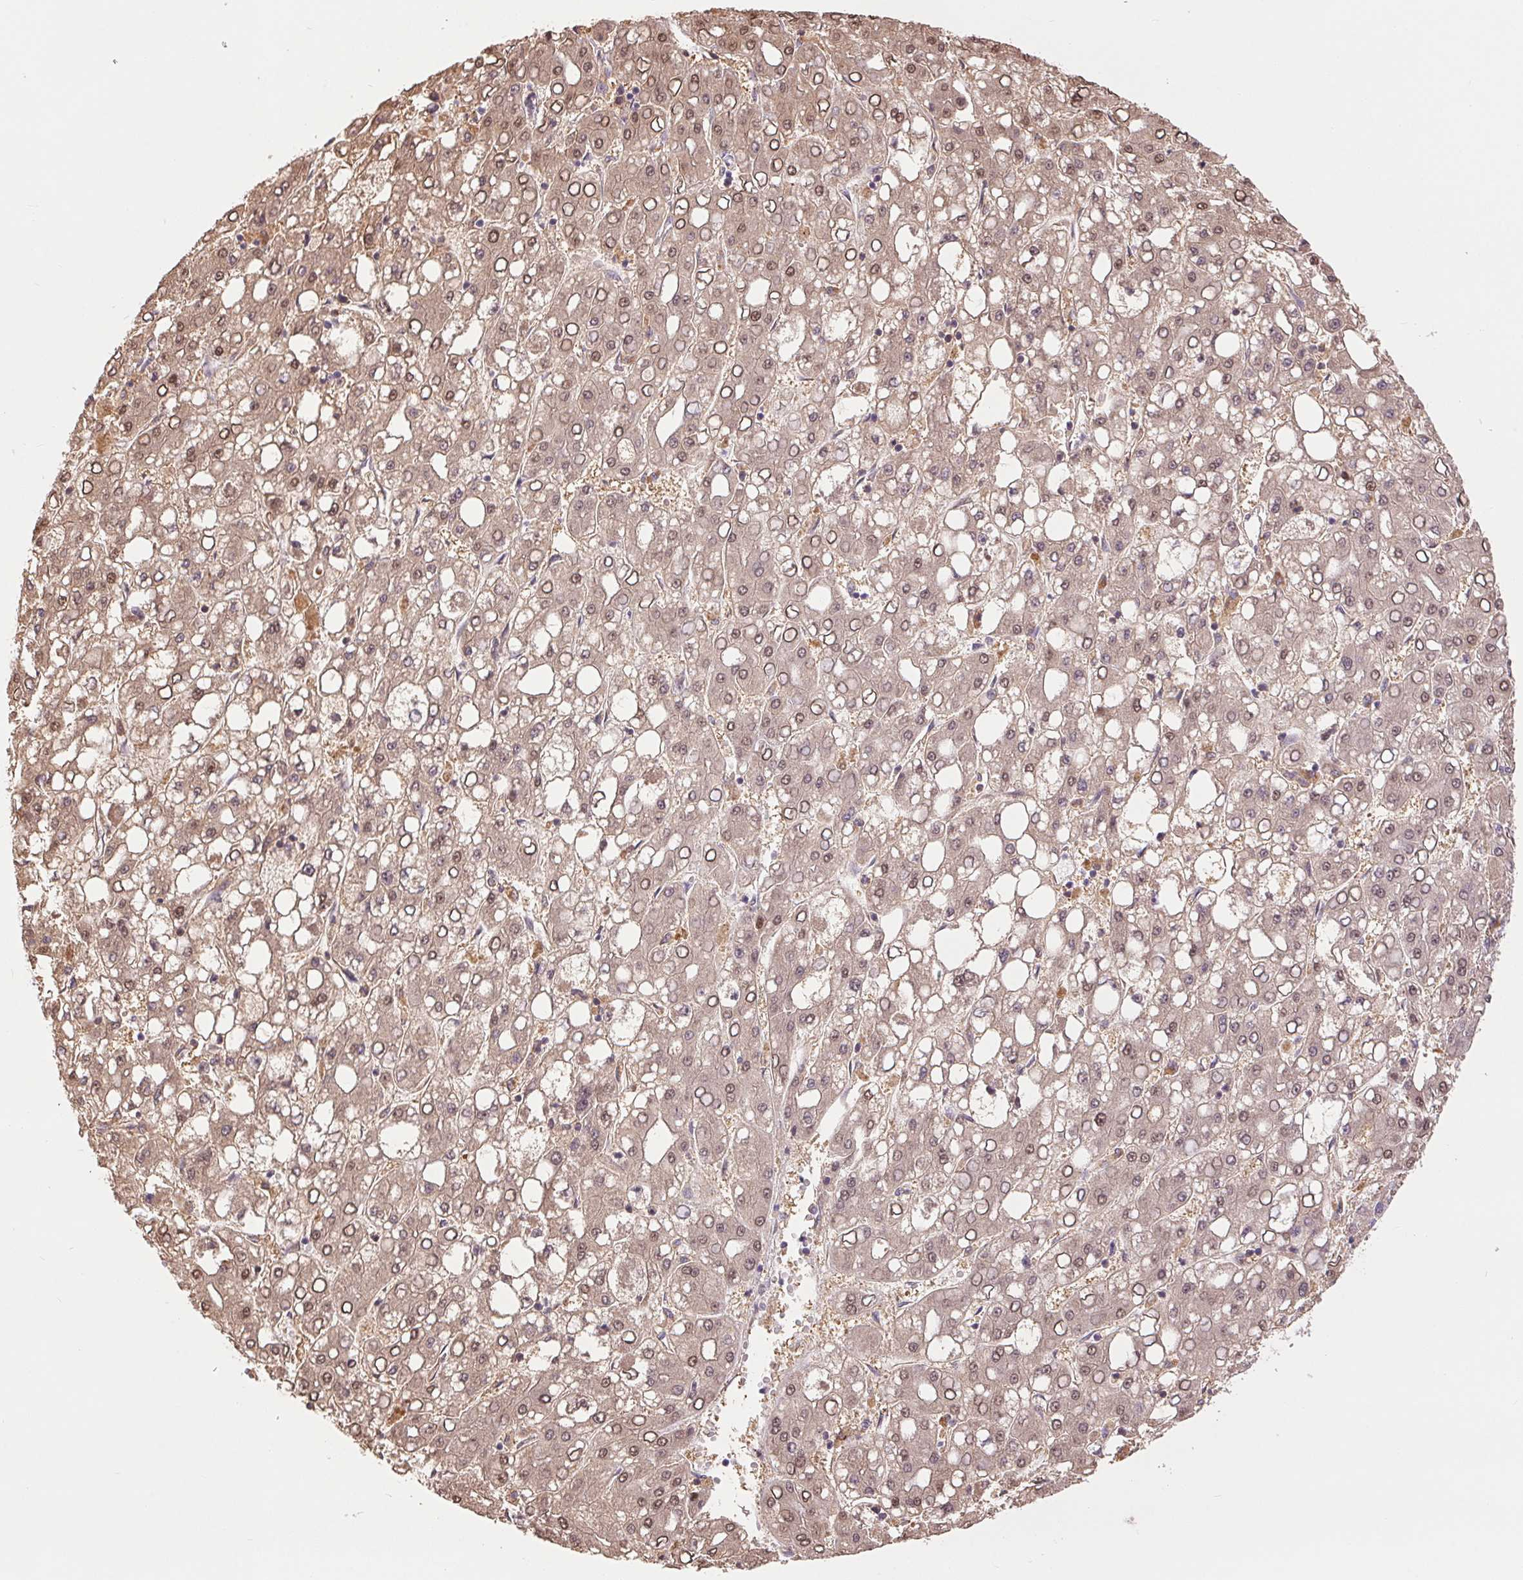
{"staining": {"intensity": "weak", "quantity": ">75%", "location": "cytoplasmic/membranous,nuclear"}, "tissue": "liver cancer", "cell_type": "Tumor cells", "image_type": "cancer", "snomed": [{"axis": "morphology", "description": "Carcinoma, Hepatocellular, NOS"}, {"axis": "topography", "description": "Liver"}], "caption": "Approximately >75% of tumor cells in liver cancer display weak cytoplasmic/membranous and nuclear protein staining as visualized by brown immunohistochemical staining.", "gene": "DGUOK", "patient": {"sex": "male", "age": 65}}